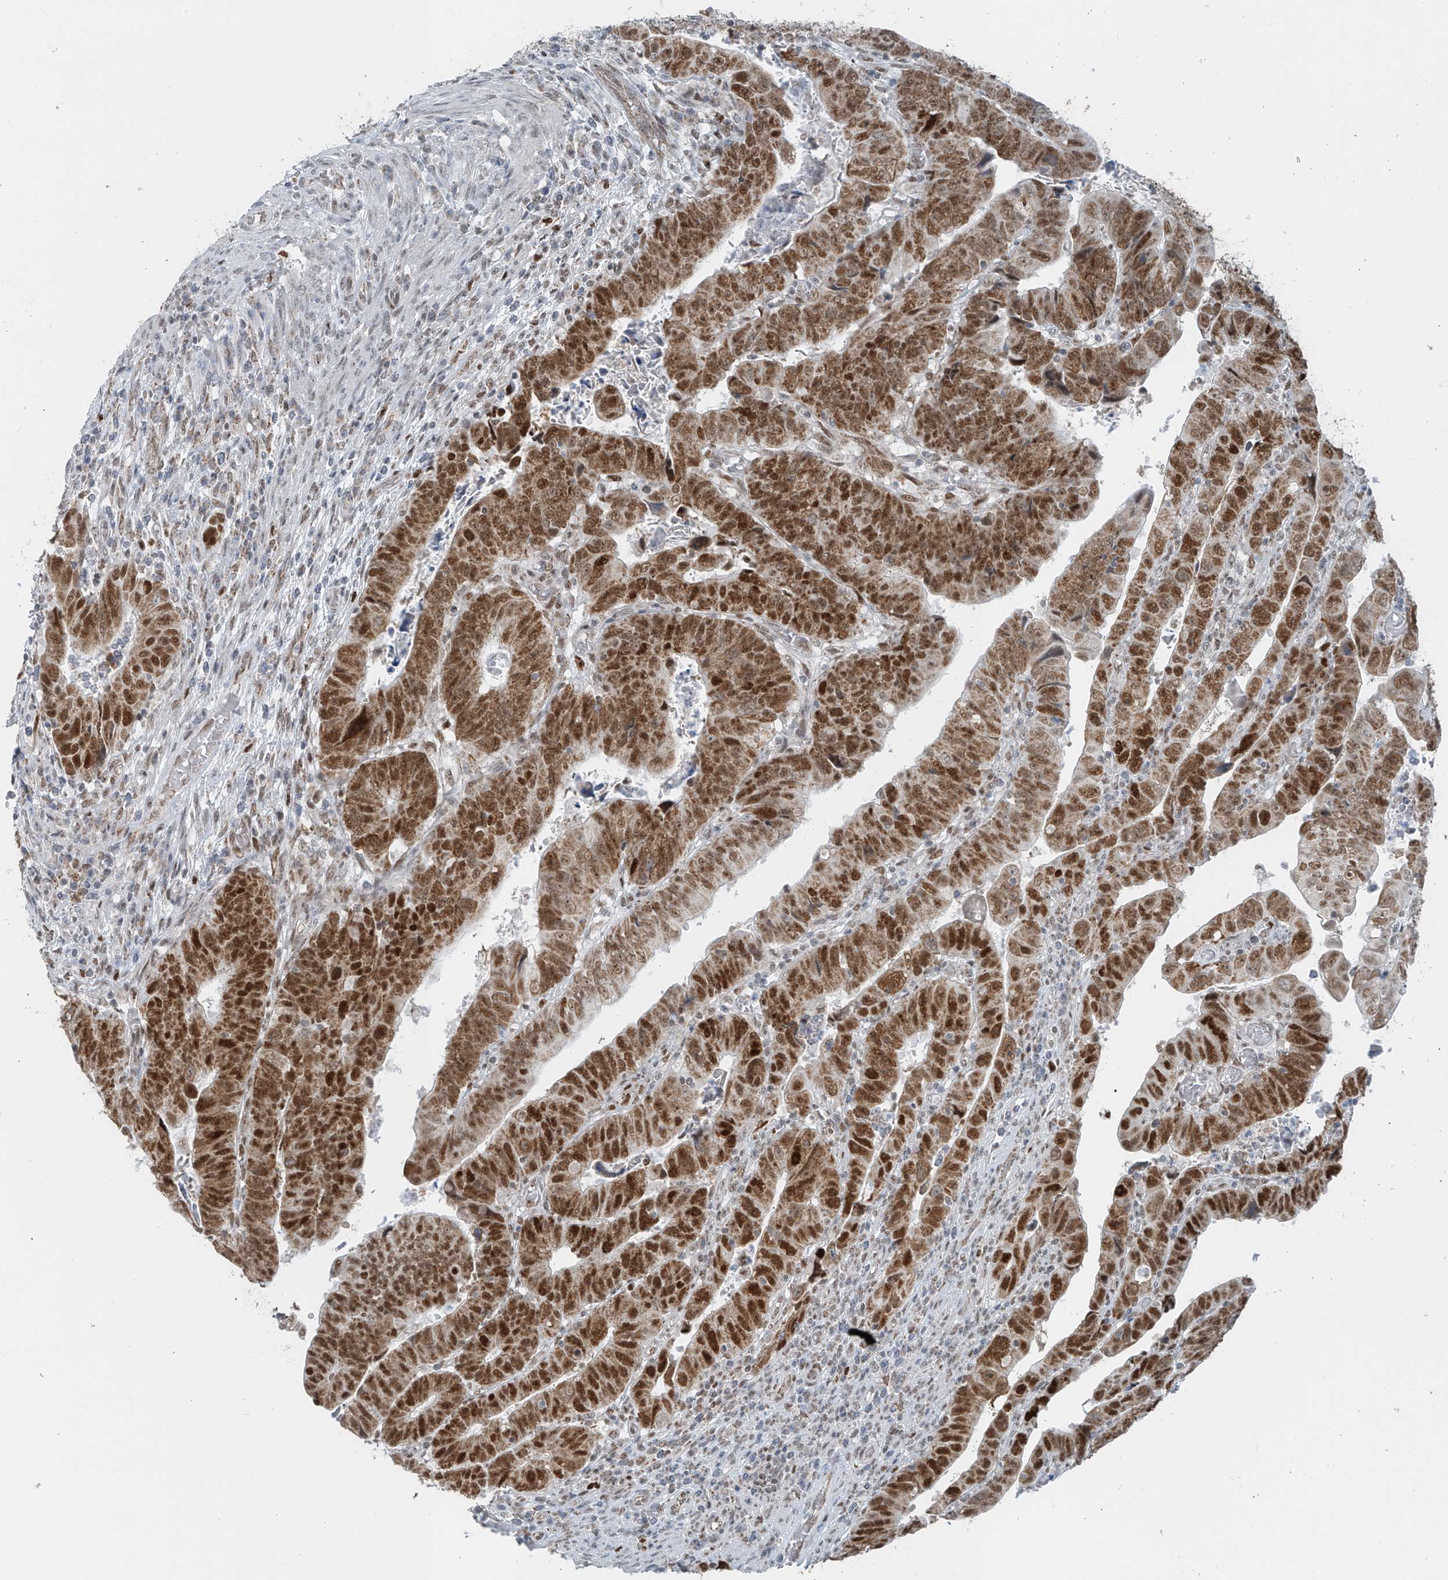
{"staining": {"intensity": "strong", "quantity": ">75%", "location": "nuclear"}, "tissue": "colorectal cancer", "cell_type": "Tumor cells", "image_type": "cancer", "snomed": [{"axis": "morphology", "description": "Normal tissue, NOS"}, {"axis": "morphology", "description": "Adenocarcinoma, NOS"}, {"axis": "topography", "description": "Rectum"}], "caption": "This is a micrograph of immunohistochemistry staining of colorectal cancer, which shows strong staining in the nuclear of tumor cells.", "gene": "WRNIP1", "patient": {"sex": "female", "age": 65}}